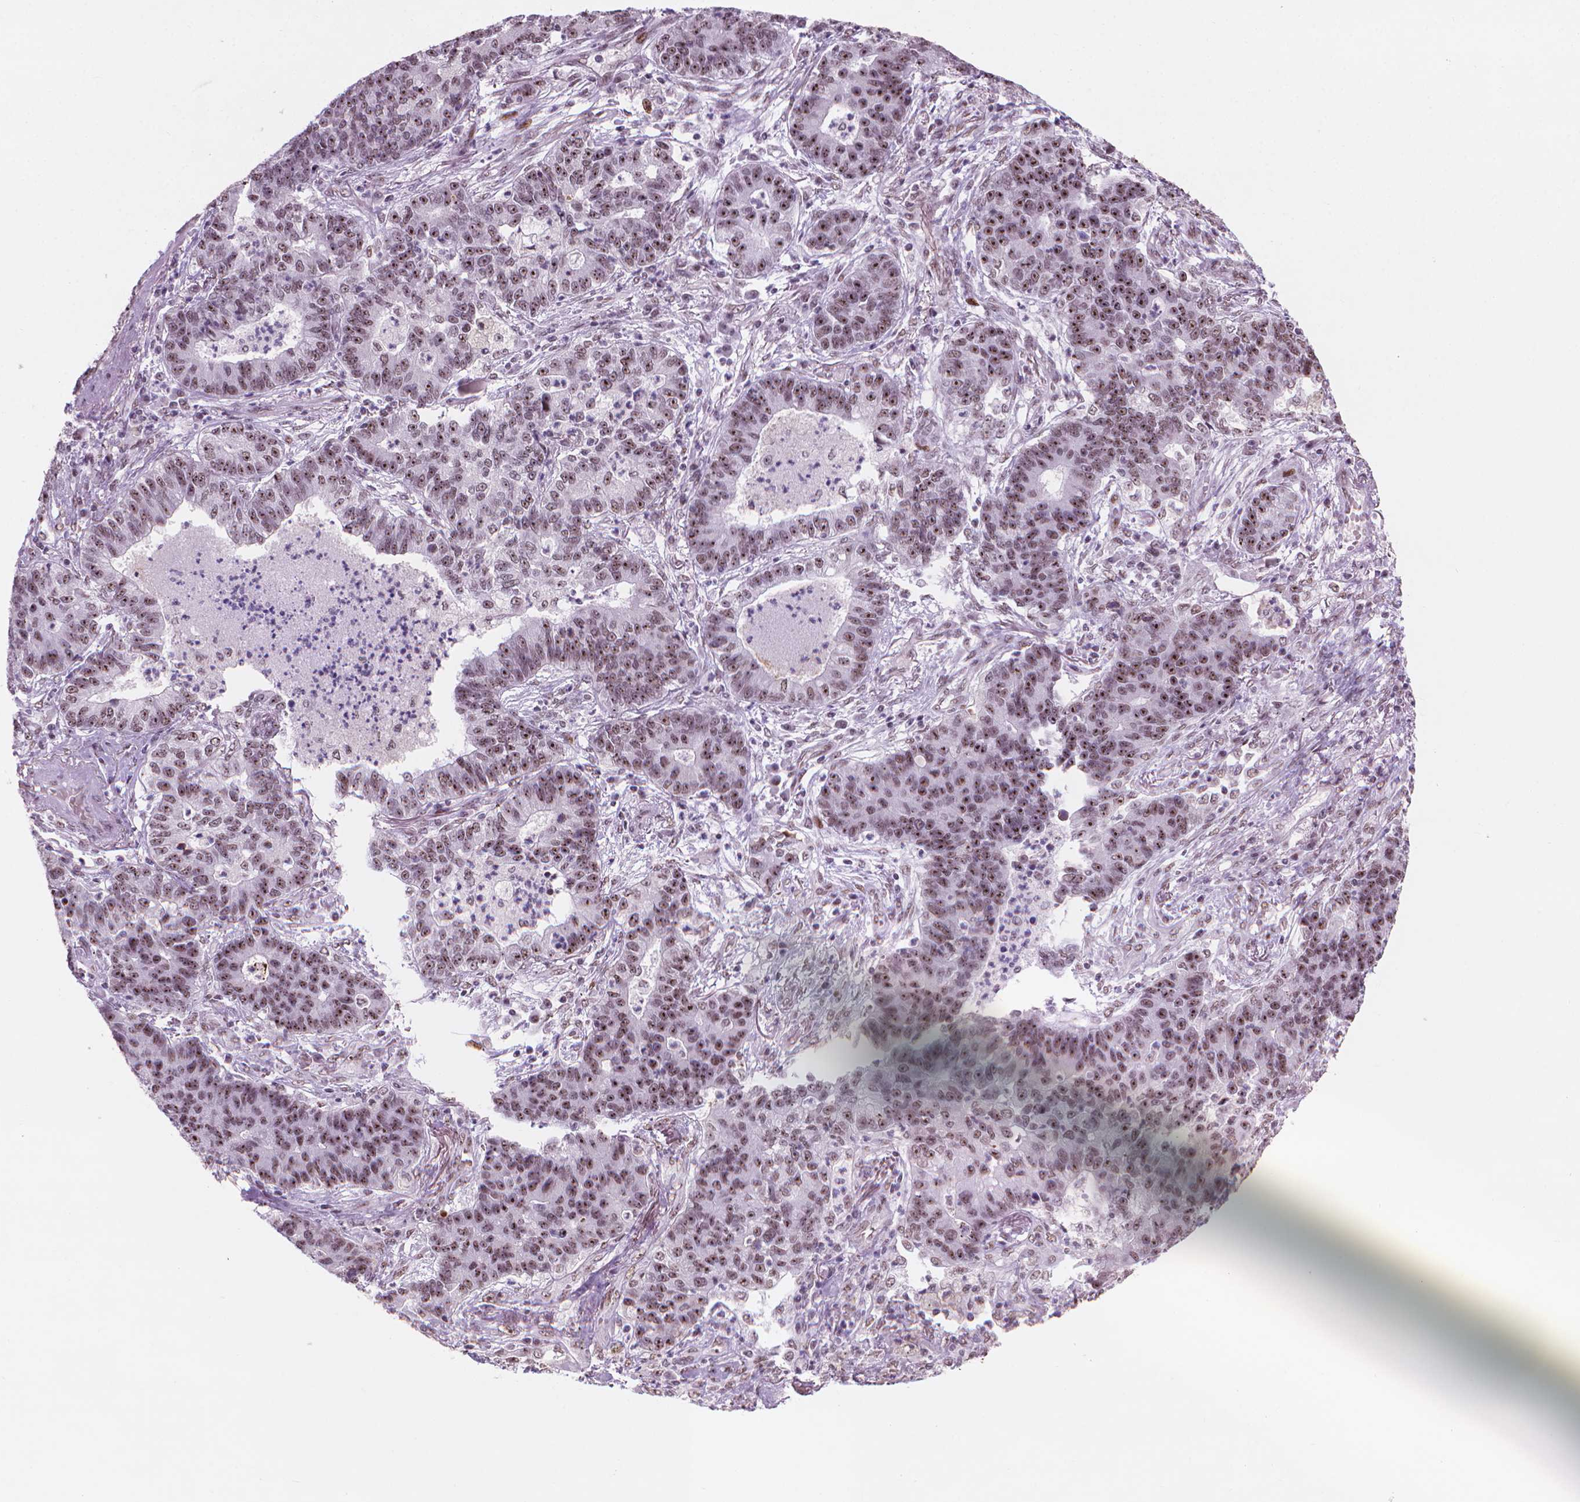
{"staining": {"intensity": "strong", "quantity": ">75%", "location": "nuclear"}, "tissue": "lung cancer", "cell_type": "Tumor cells", "image_type": "cancer", "snomed": [{"axis": "morphology", "description": "Adenocarcinoma, NOS"}, {"axis": "topography", "description": "Lung"}], "caption": "IHC of human lung adenocarcinoma displays high levels of strong nuclear expression in about >75% of tumor cells.", "gene": "HES7", "patient": {"sex": "female", "age": 57}}